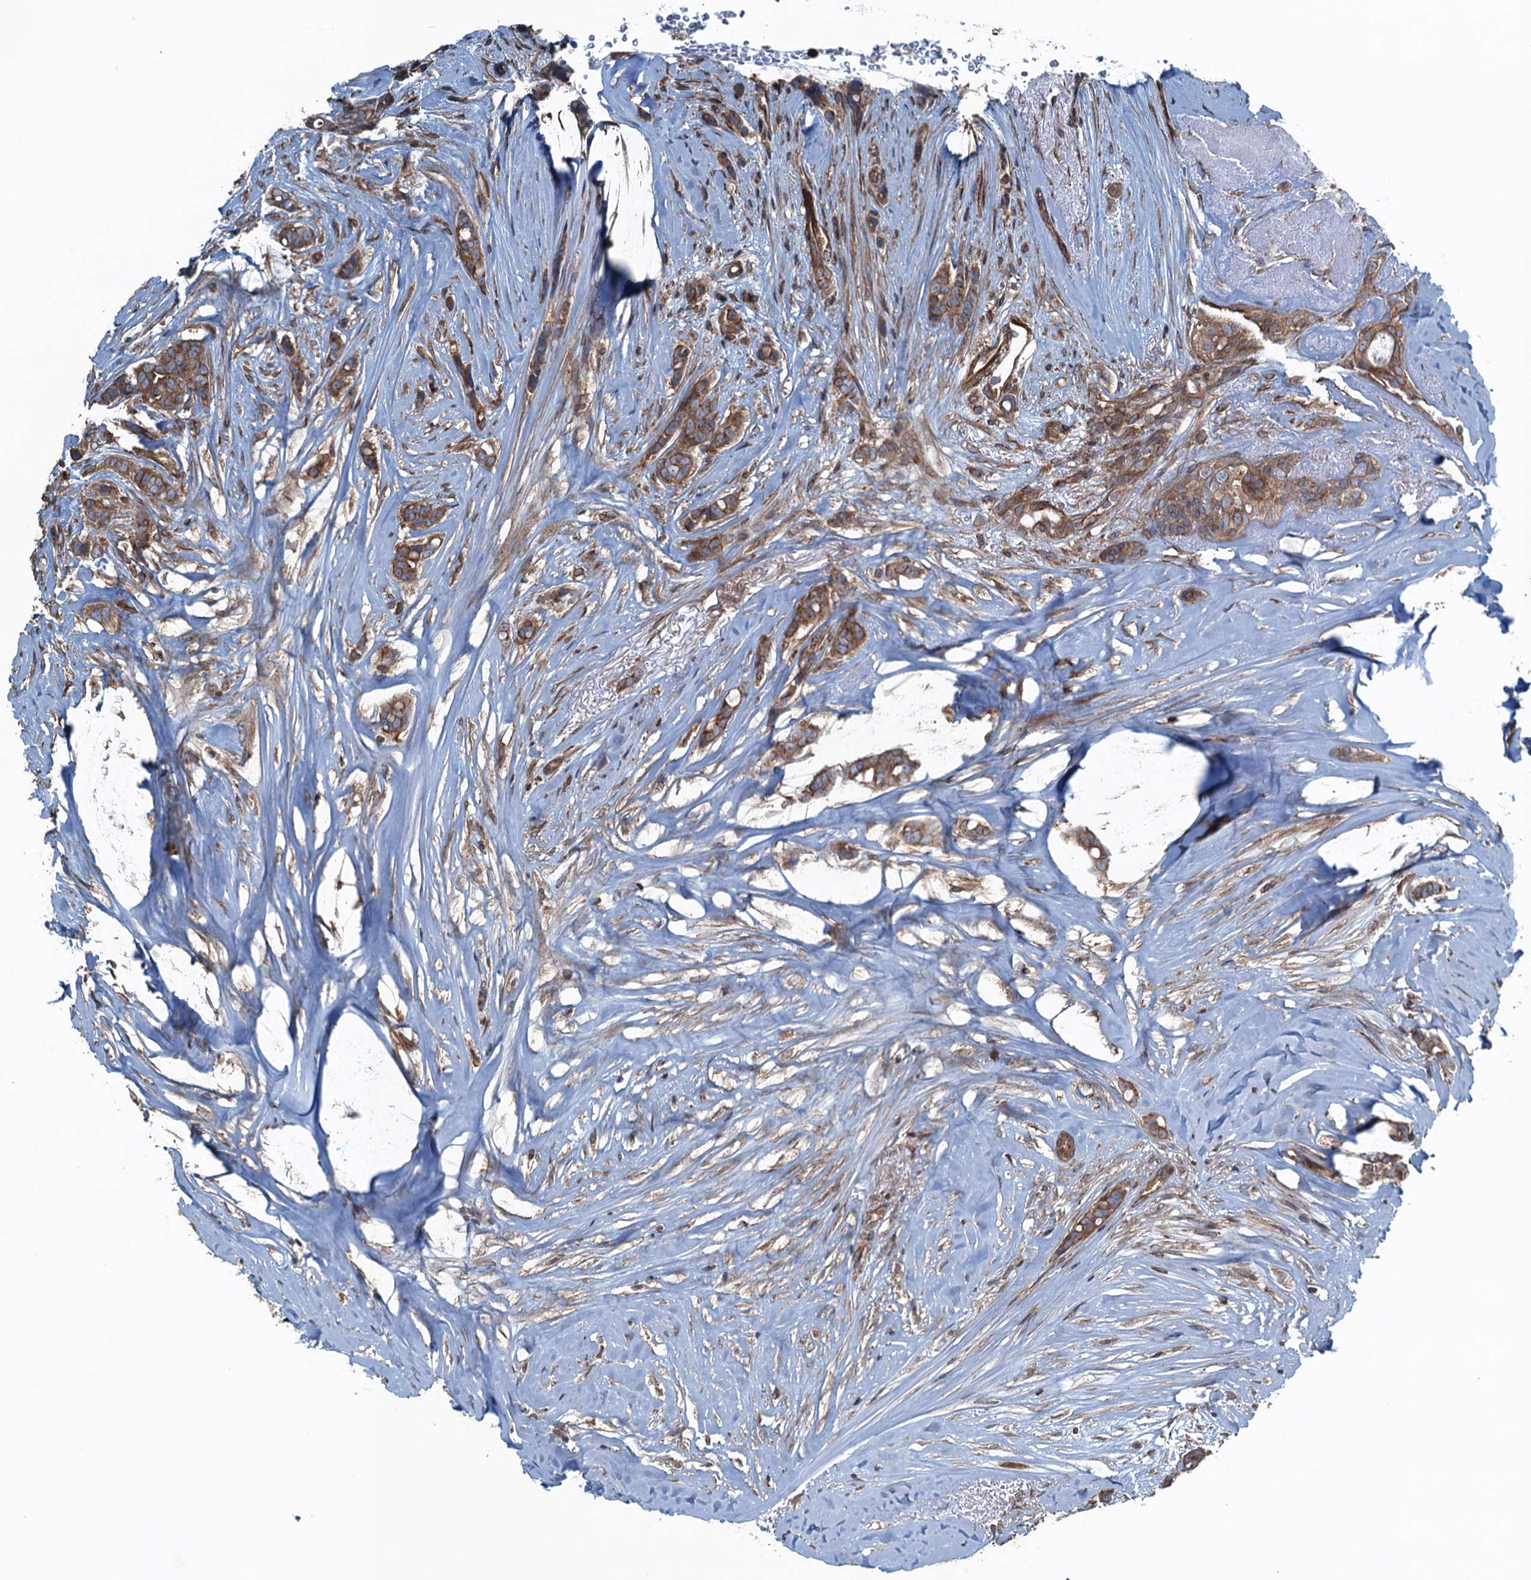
{"staining": {"intensity": "moderate", "quantity": ">75%", "location": "cytoplasmic/membranous"}, "tissue": "breast cancer", "cell_type": "Tumor cells", "image_type": "cancer", "snomed": [{"axis": "morphology", "description": "Lobular carcinoma"}, {"axis": "topography", "description": "Breast"}], "caption": "There is medium levels of moderate cytoplasmic/membranous positivity in tumor cells of breast lobular carcinoma, as demonstrated by immunohistochemical staining (brown color).", "gene": "TRAPPC8", "patient": {"sex": "female", "age": 51}}